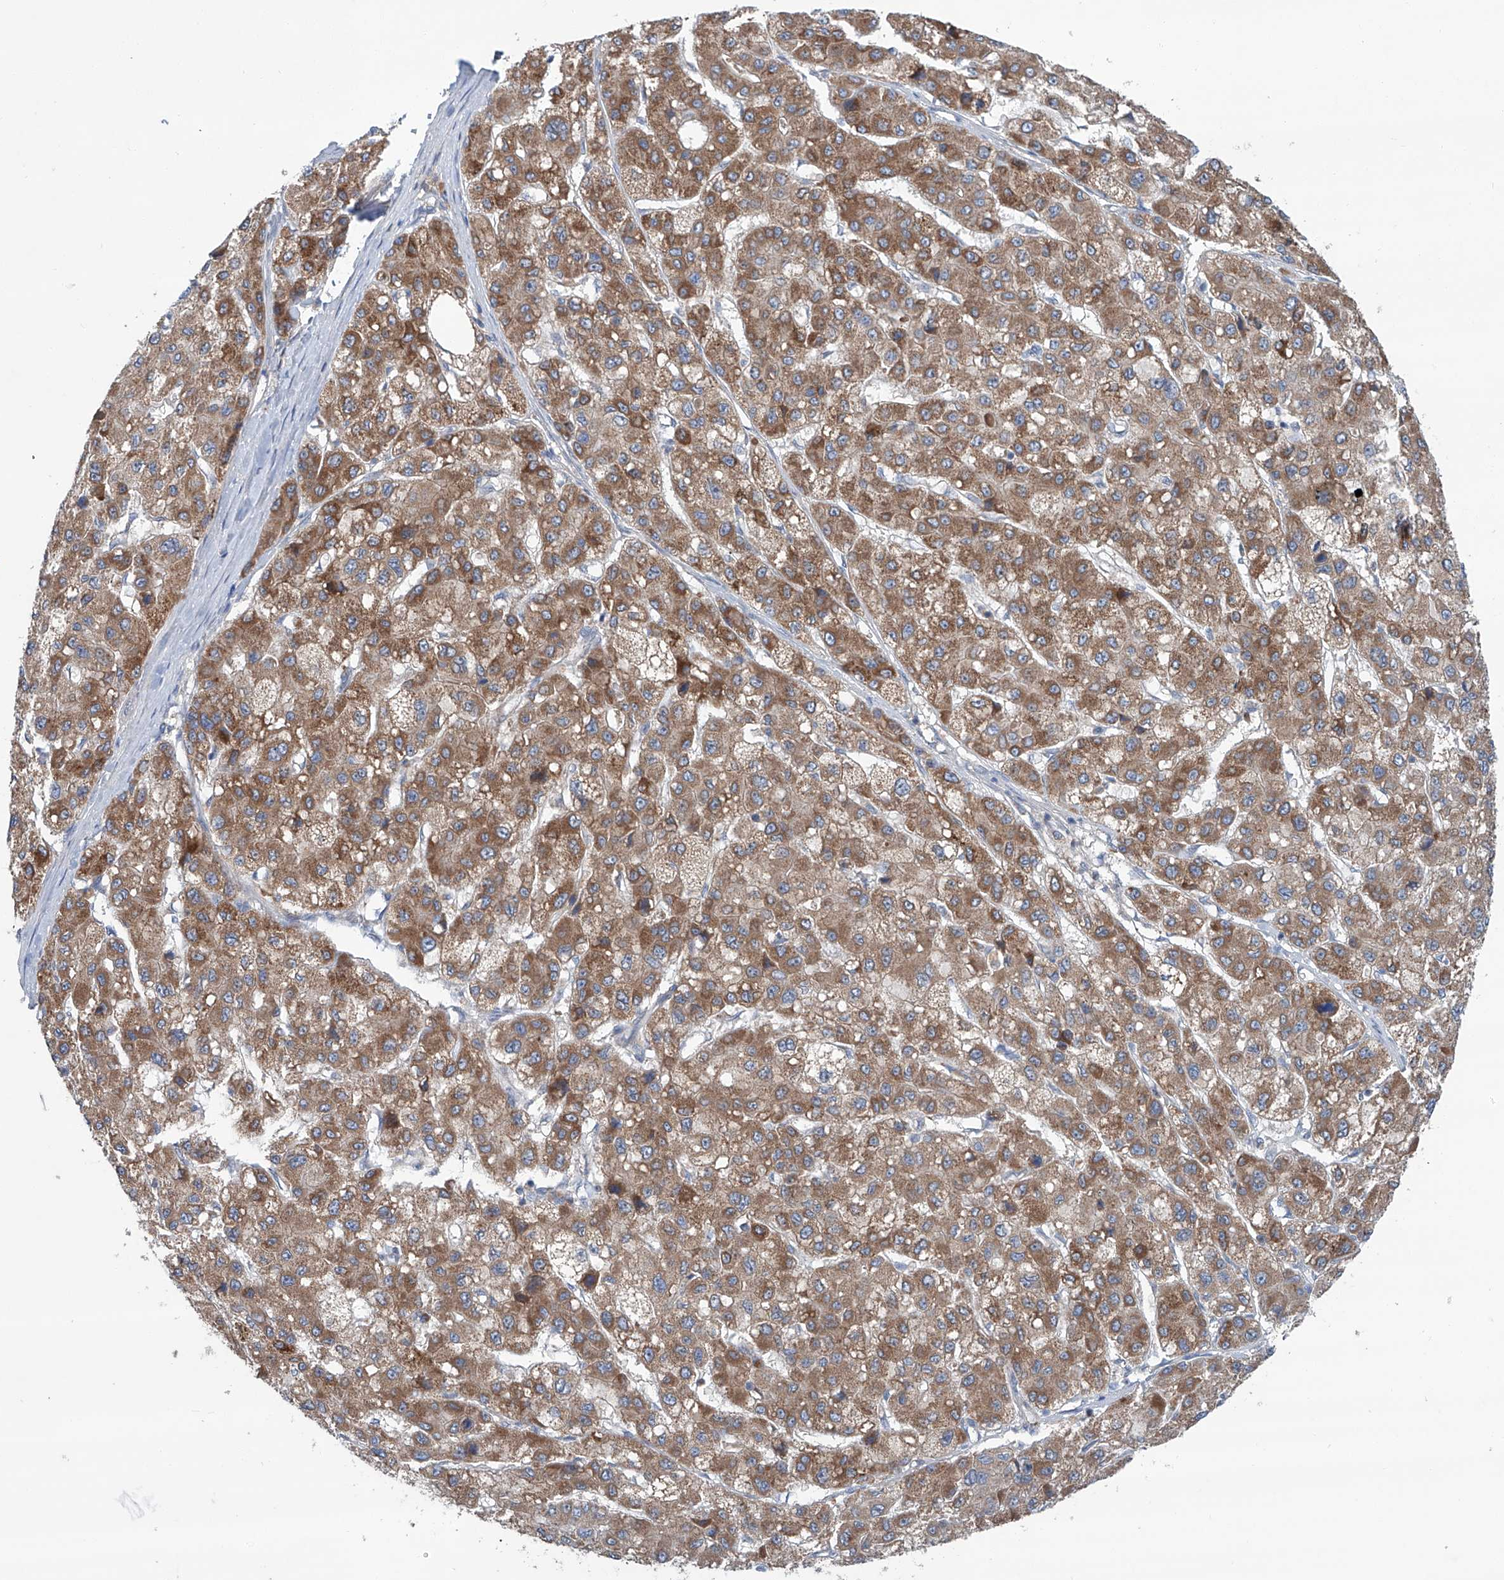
{"staining": {"intensity": "moderate", "quantity": ">75%", "location": "cytoplasmic/membranous"}, "tissue": "liver cancer", "cell_type": "Tumor cells", "image_type": "cancer", "snomed": [{"axis": "morphology", "description": "Carcinoma, Hepatocellular, NOS"}, {"axis": "topography", "description": "Liver"}], "caption": "A histopathology image of human liver cancer stained for a protein displays moderate cytoplasmic/membranous brown staining in tumor cells. The protein of interest is stained brown, and the nuclei are stained in blue (DAB (3,3'-diaminobenzidine) IHC with brightfield microscopy, high magnification).", "gene": "SIX4", "patient": {"sex": "male", "age": 80}}